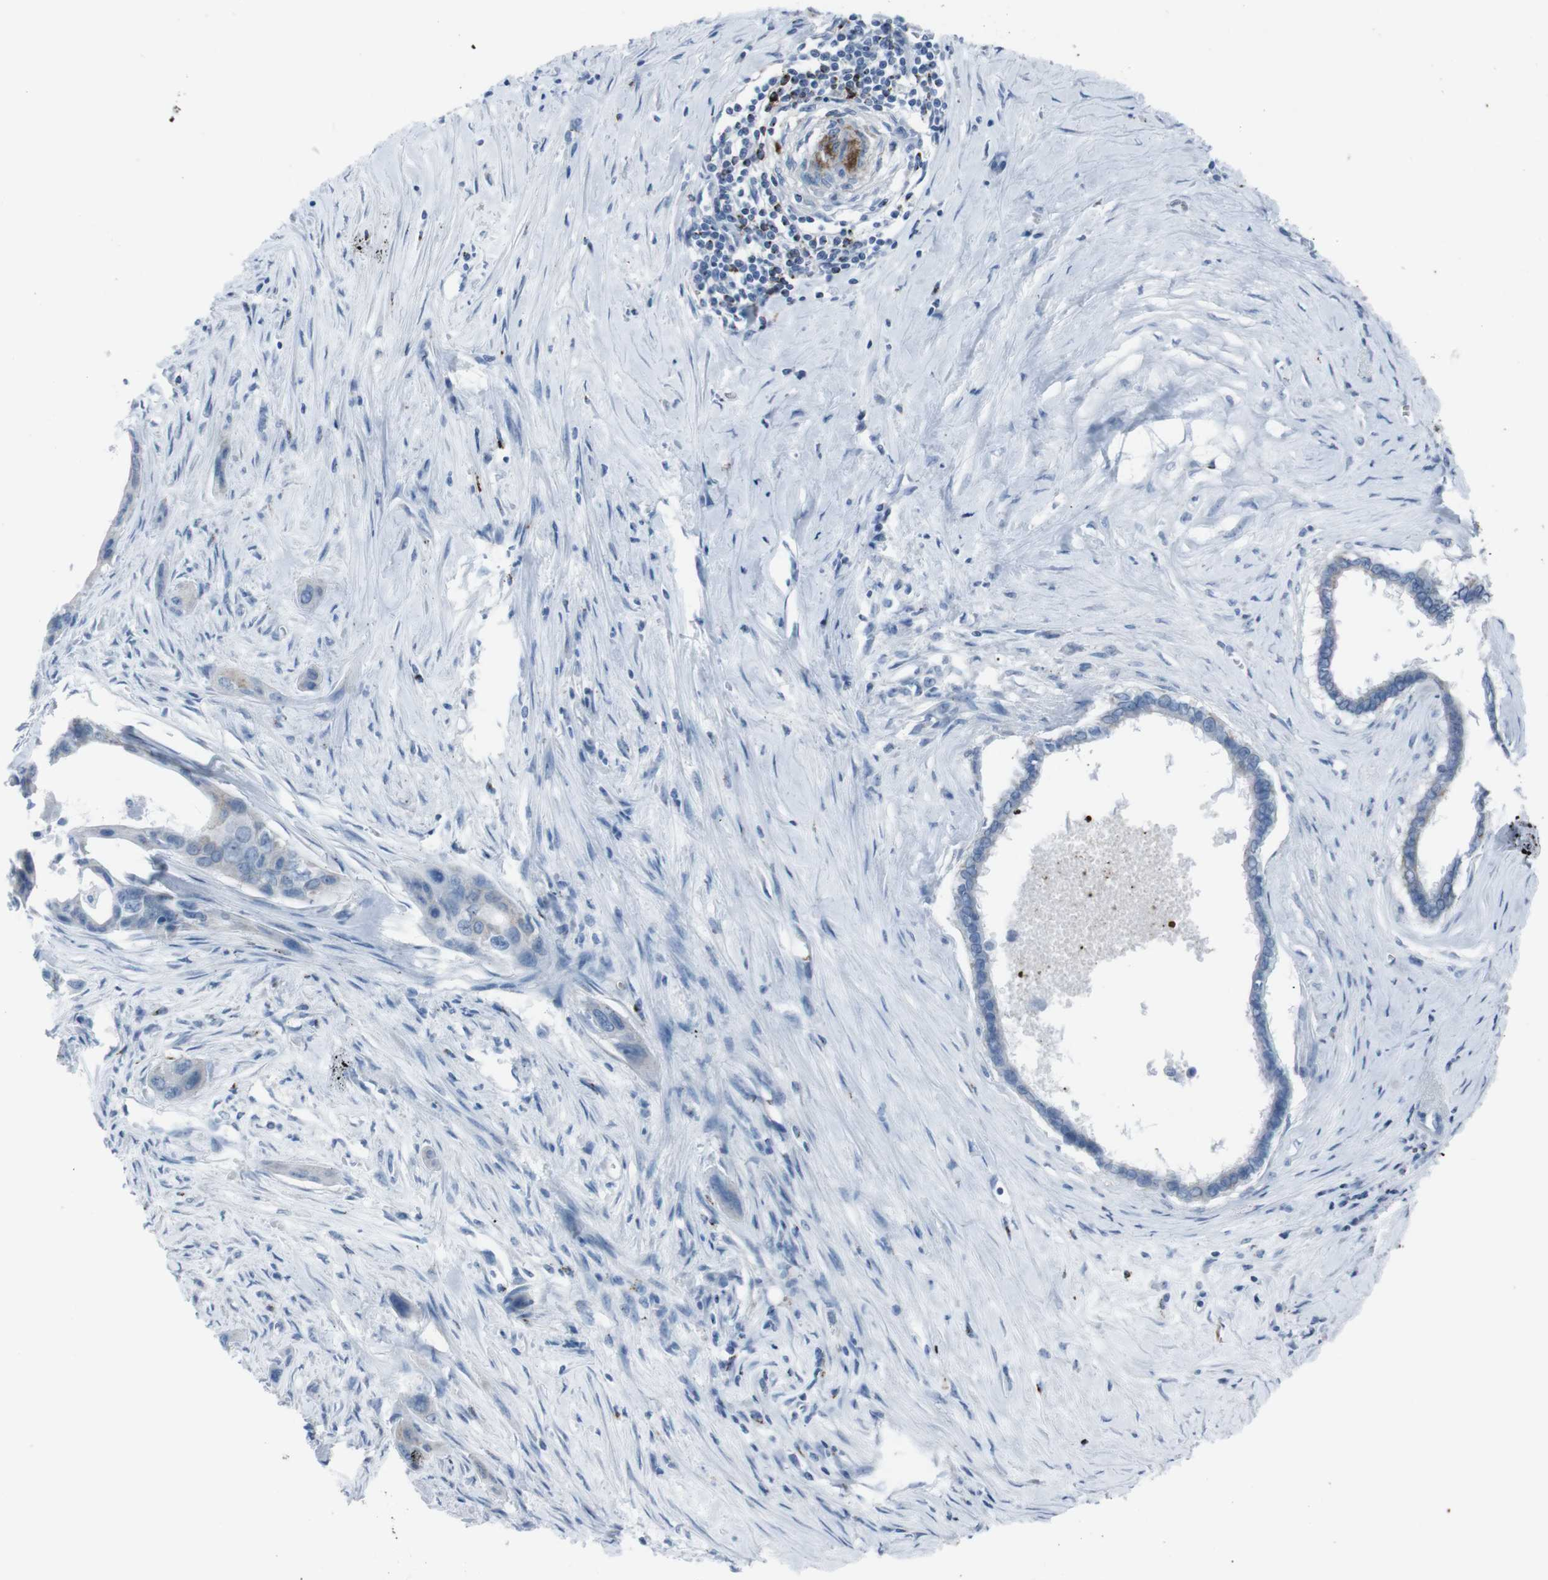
{"staining": {"intensity": "negative", "quantity": "none", "location": "none"}, "tissue": "pancreatic cancer", "cell_type": "Tumor cells", "image_type": "cancer", "snomed": [{"axis": "morphology", "description": "Adenocarcinoma, NOS"}, {"axis": "topography", "description": "Pancreas"}], "caption": "Tumor cells show no significant protein expression in pancreatic cancer.", "gene": "ST6GAL1", "patient": {"sex": "male", "age": 73}}